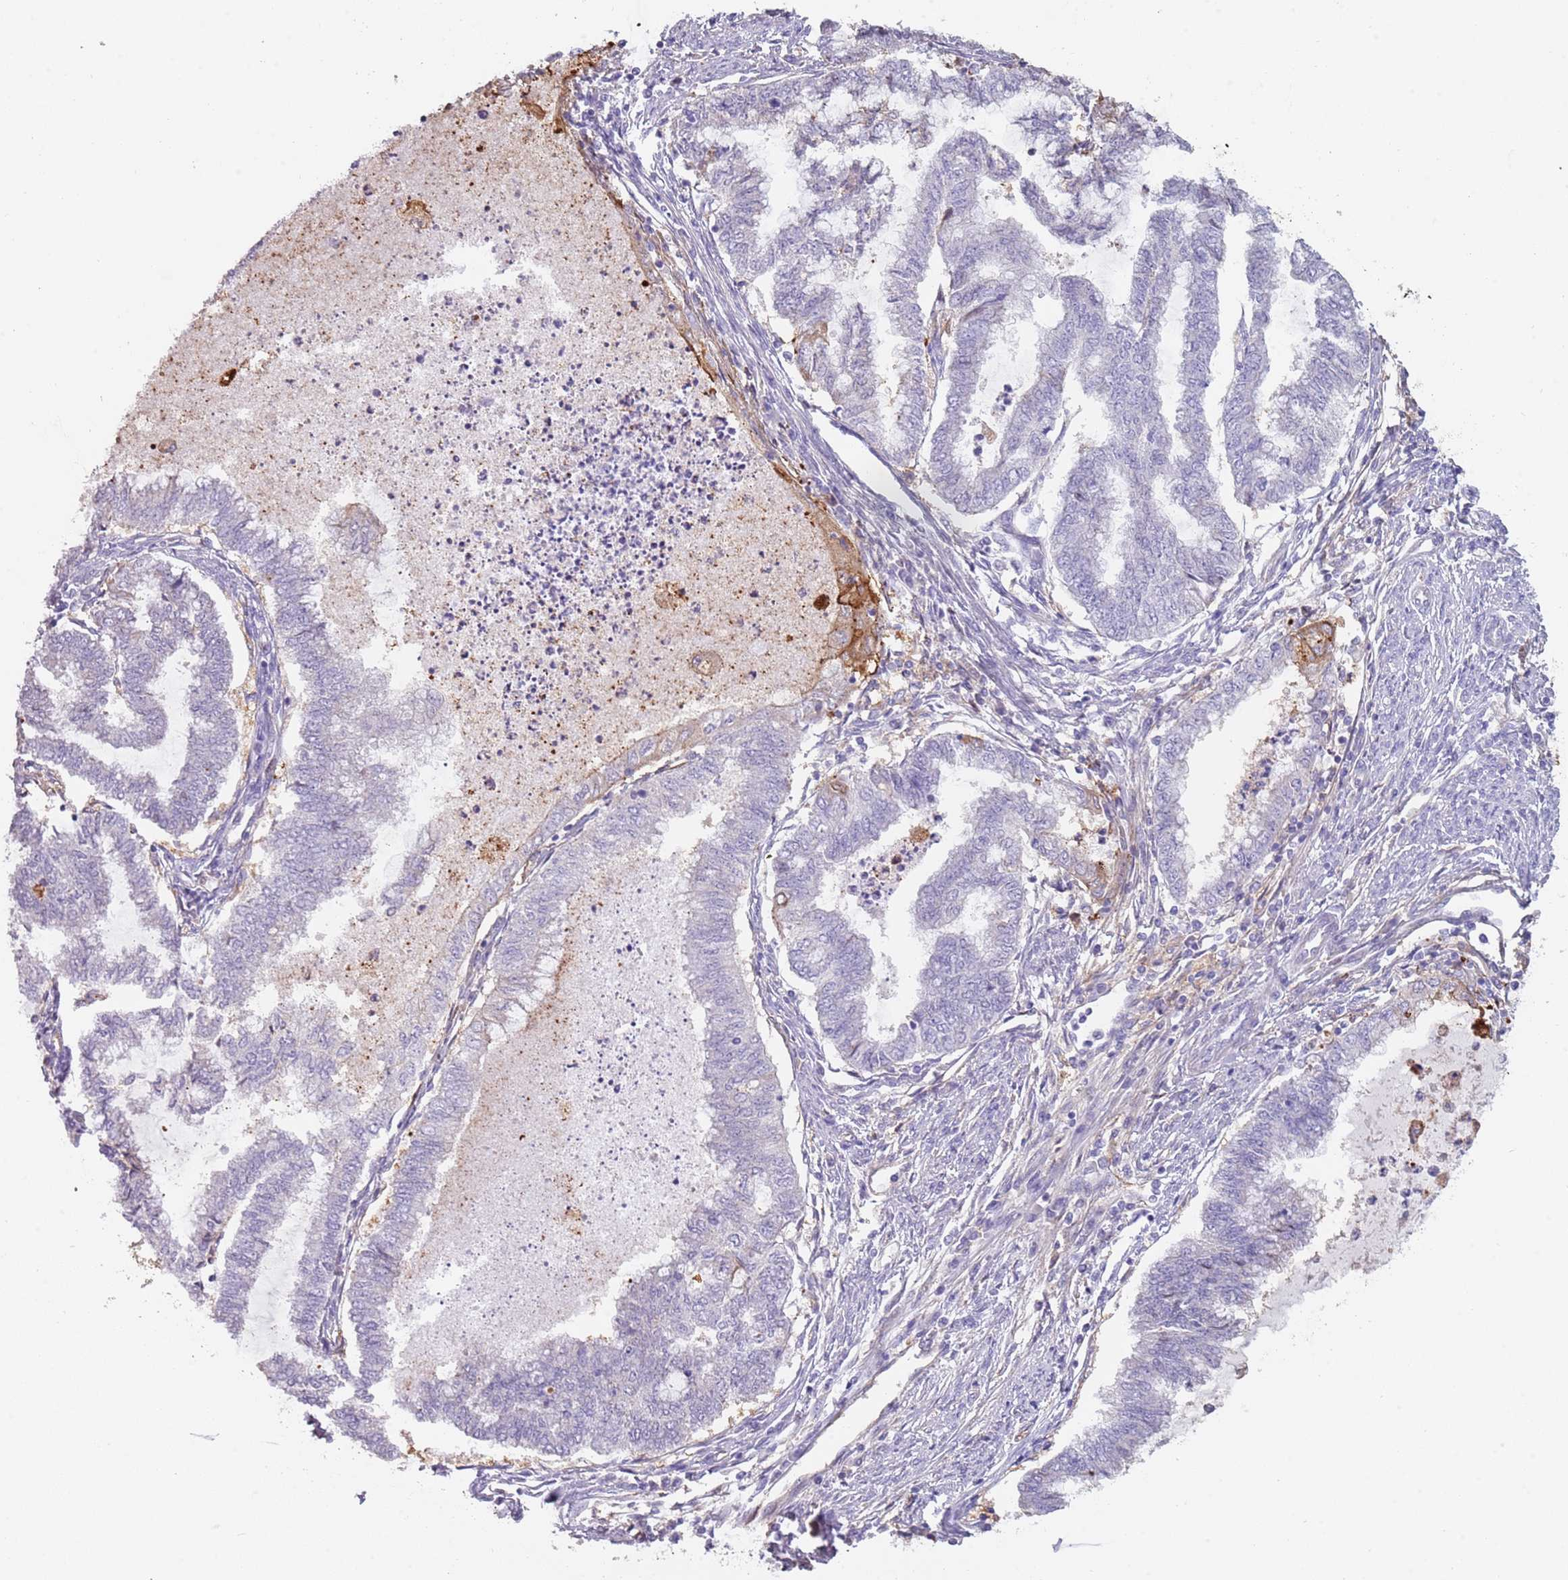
{"staining": {"intensity": "negative", "quantity": "none", "location": "none"}, "tissue": "endometrial cancer", "cell_type": "Tumor cells", "image_type": "cancer", "snomed": [{"axis": "morphology", "description": "Adenocarcinoma, NOS"}, {"axis": "topography", "description": "Endometrium"}], "caption": "Immunohistochemistry photomicrograph of neoplastic tissue: endometrial adenocarcinoma stained with DAB (3,3'-diaminobenzidine) shows no significant protein expression in tumor cells. (DAB (3,3'-diaminobenzidine) IHC with hematoxylin counter stain).", "gene": "NBPF3", "patient": {"sex": "female", "age": 79}}